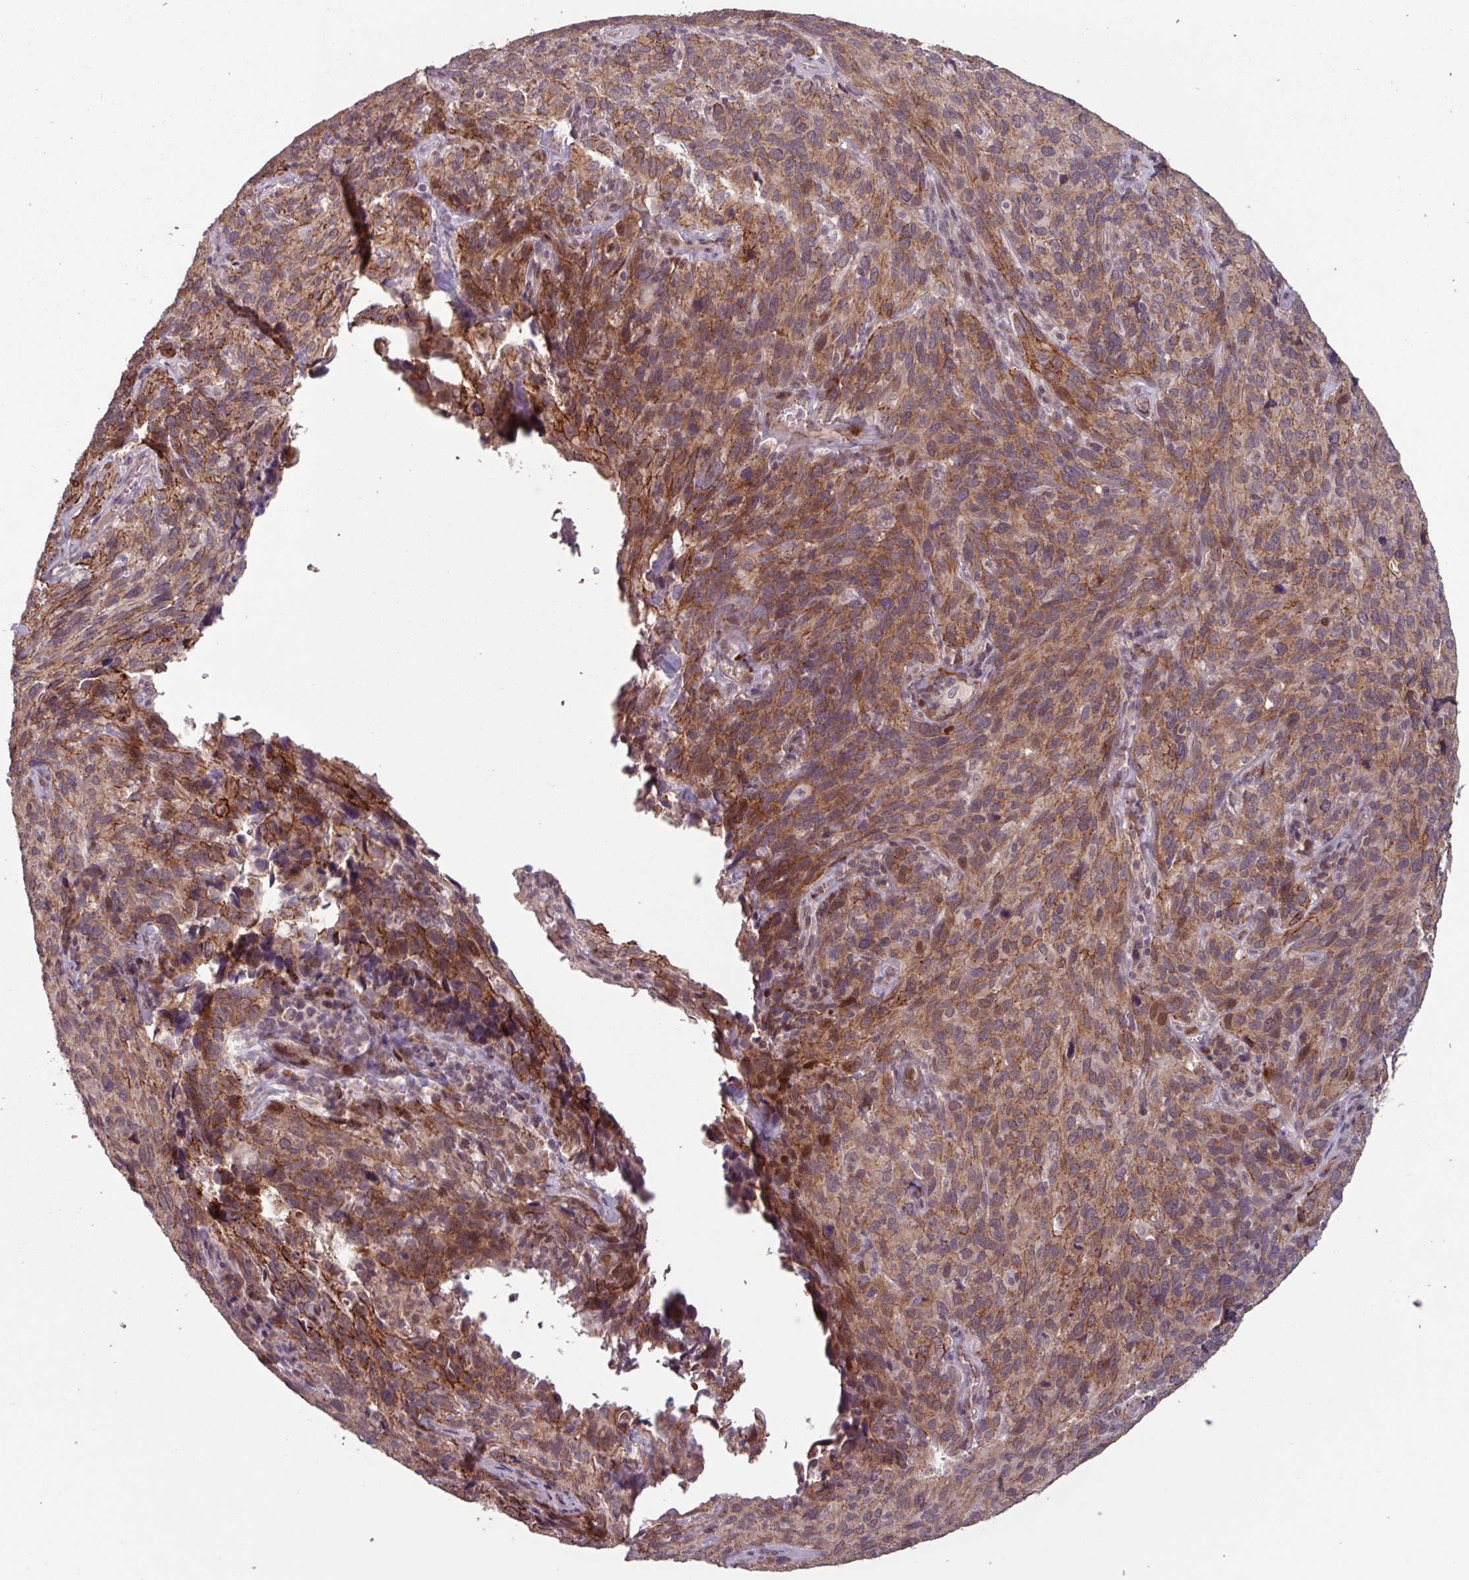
{"staining": {"intensity": "strong", "quantity": ">75%", "location": "cytoplasmic/membranous"}, "tissue": "cervical cancer", "cell_type": "Tumor cells", "image_type": "cancer", "snomed": [{"axis": "morphology", "description": "Squamous cell carcinoma, NOS"}, {"axis": "topography", "description": "Cervix"}], "caption": "This micrograph exhibits immunohistochemistry (IHC) staining of cervical cancer (squamous cell carcinoma), with high strong cytoplasmic/membranous staining in approximately >75% of tumor cells.", "gene": "TMEM88", "patient": {"sex": "female", "age": 51}}